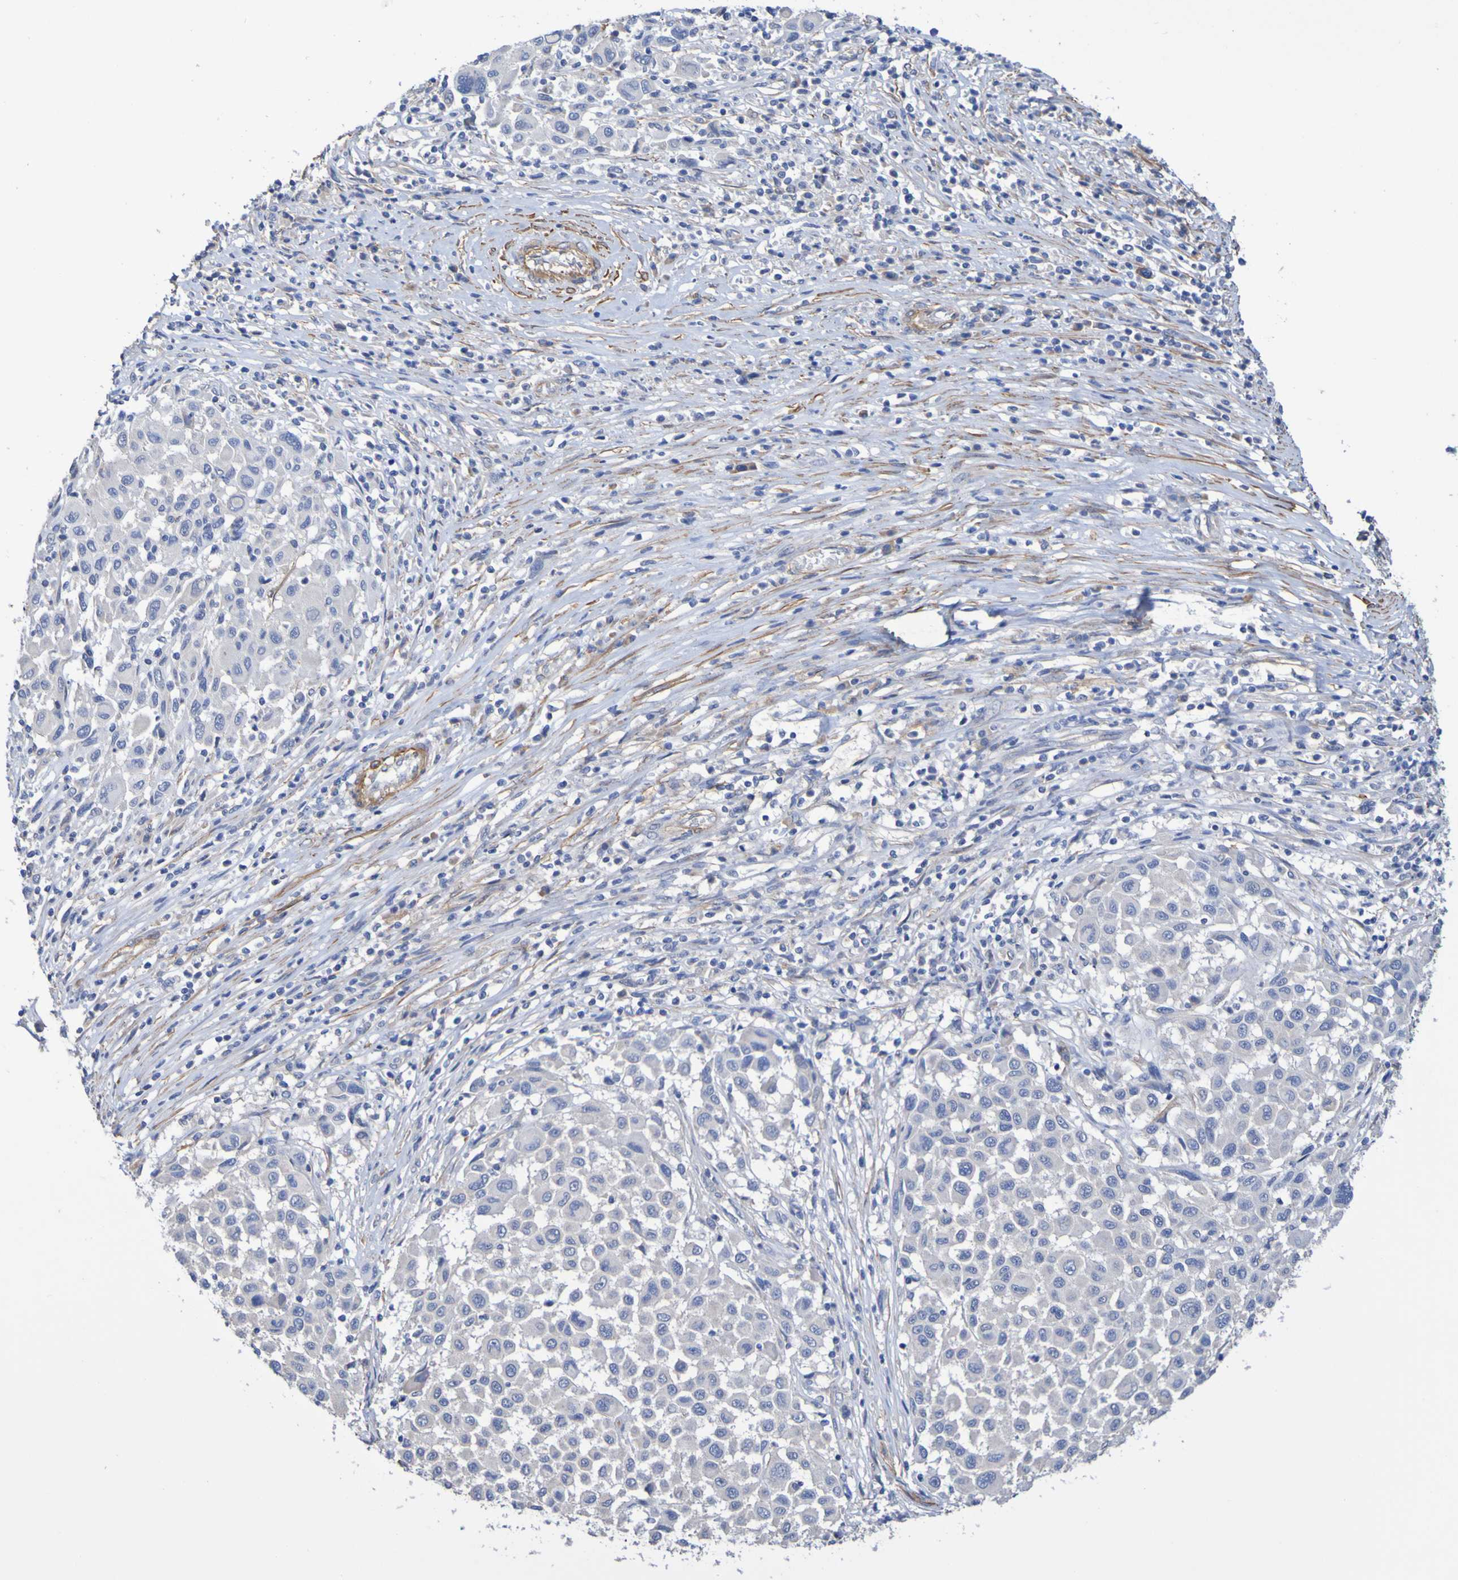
{"staining": {"intensity": "negative", "quantity": "none", "location": "none"}, "tissue": "melanoma", "cell_type": "Tumor cells", "image_type": "cancer", "snomed": [{"axis": "morphology", "description": "Malignant melanoma, Metastatic site"}, {"axis": "topography", "description": "Lymph node"}], "caption": "Human malignant melanoma (metastatic site) stained for a protein using IHC displays no positivity in tumor cells.", "gene": "SRPRB", "patient": {"sex": "male", "age": 61}}